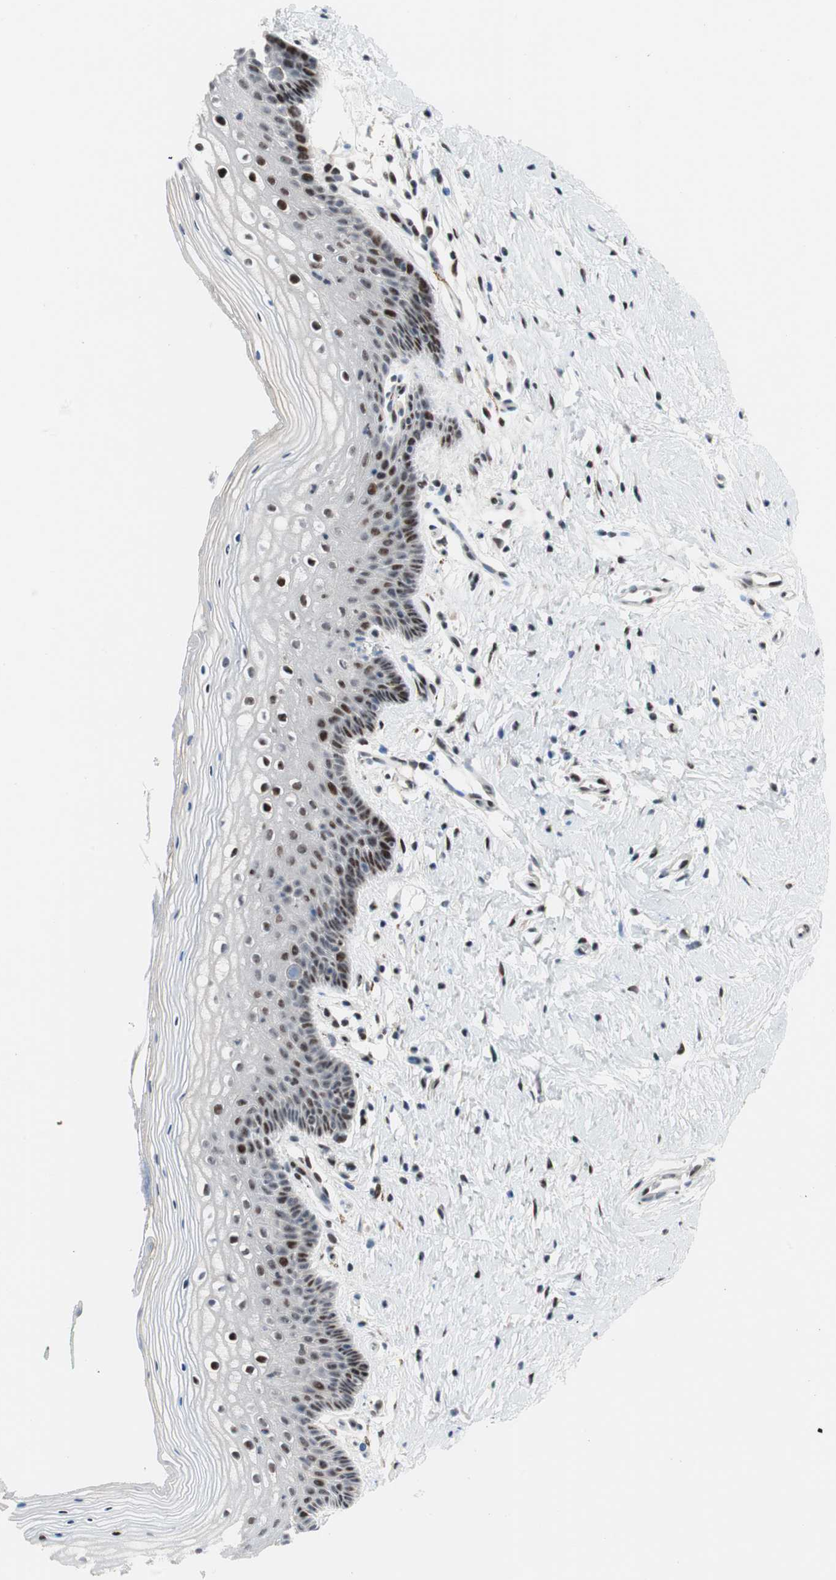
{"staining": {"intensity": "strong", "quantity": "<25%", "location": "nuclear"}, "tissue": "vagina", "cell_type": "Squamous epithelial cells", "image_type": "normal", "snomed": [{"axis": "morphology", "description": "Normal tissue, NOS"}, {"axis": "topography", "description": "Vagina"}], "caption": "Vagina stained with DAB immunohistochemistry (IHC) demonstrates medium levels of strong nuclear staining in about <25% of squamous epithelial cells.", "gene": "FBXO44", "patient": {"sex": "female", "age": 46}}